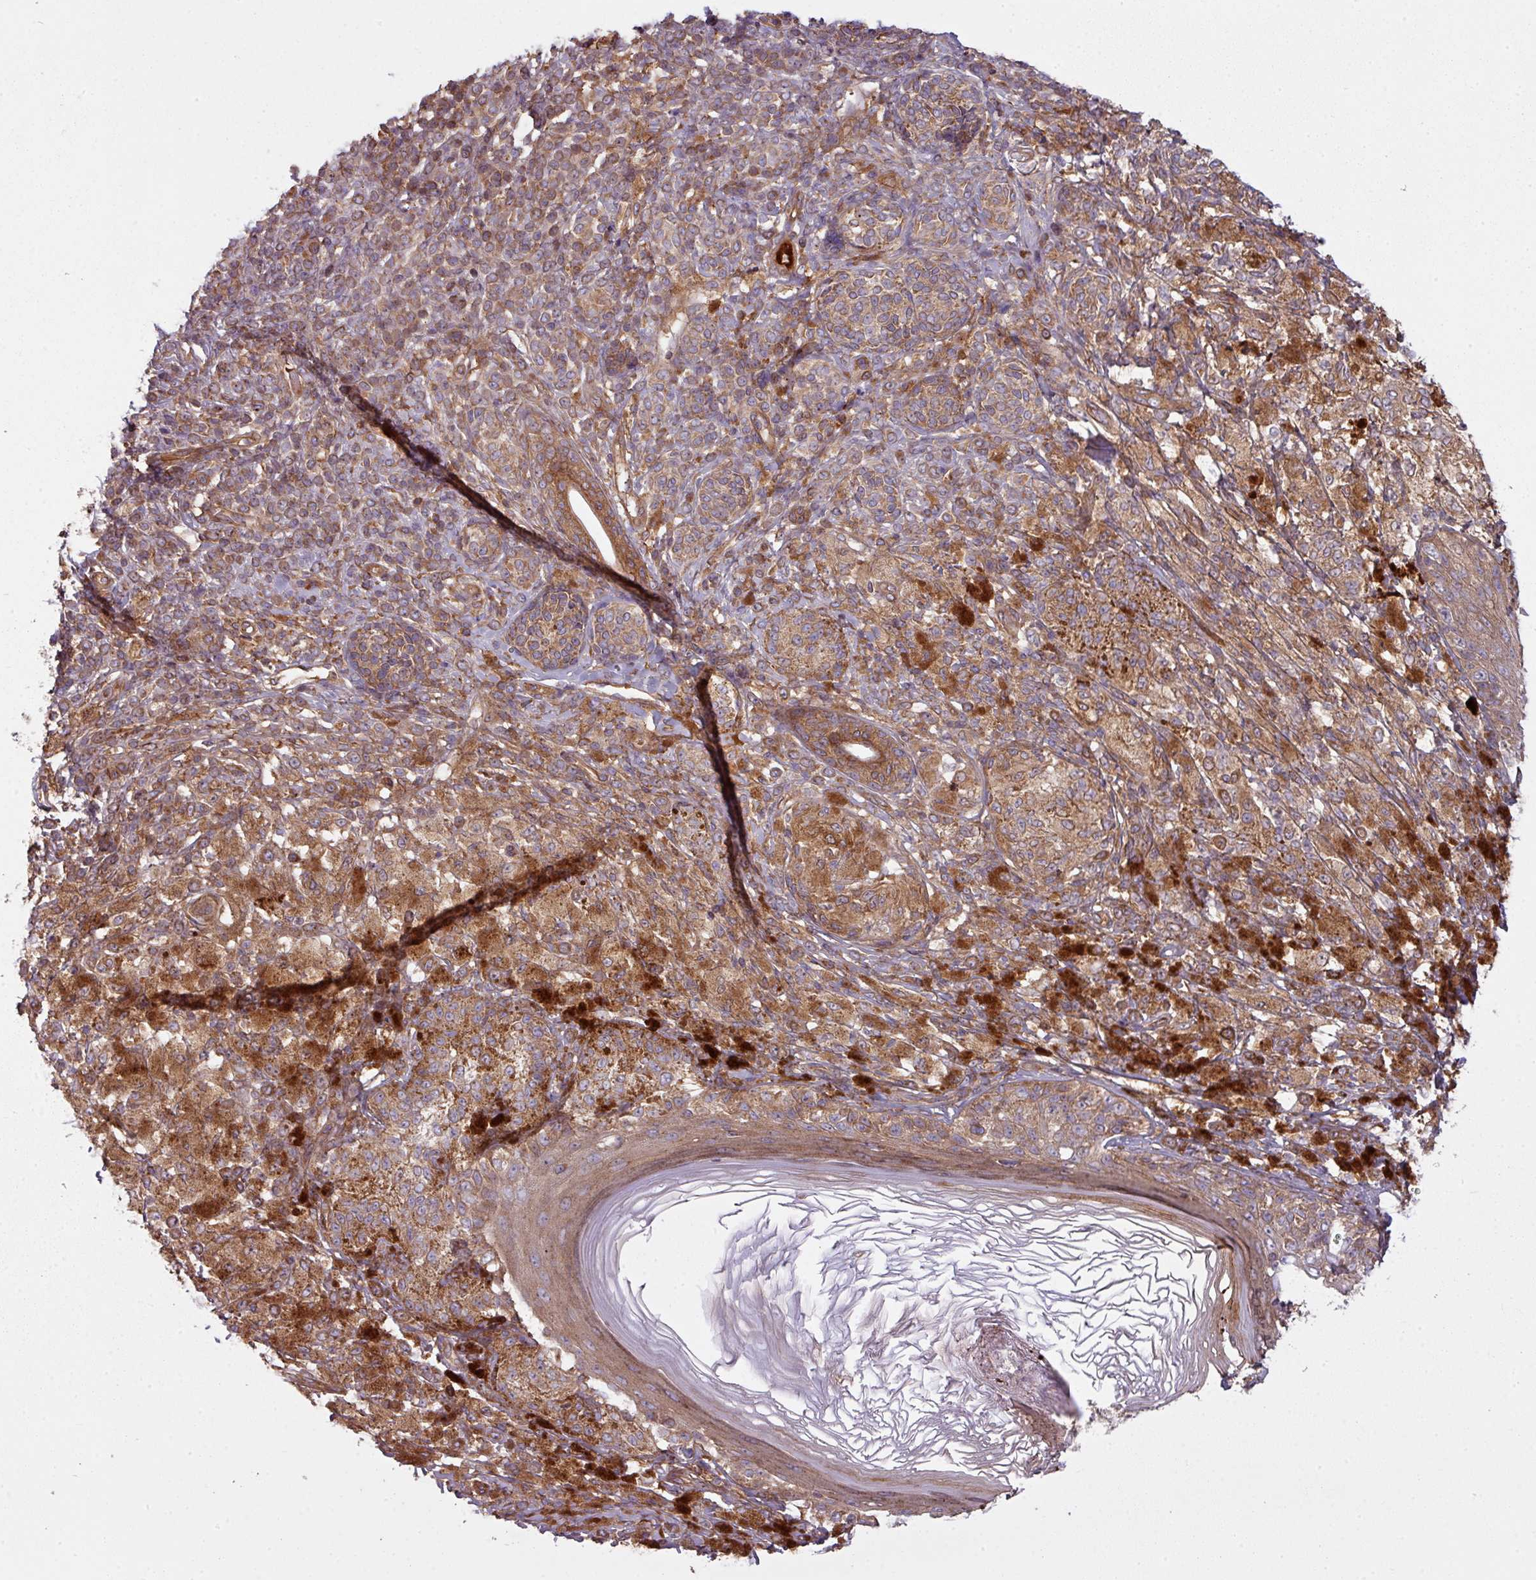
{"staining": {"intensity": "moderate", "quantity": ">75%", "location": "cytoplasmic/membranous"}, "tissue": "melanoma", "cell_type": "Tumor cells", "image_type": "cancer", "snomed": [{"axis": "morphology", "description": "Malignant melanoma, NOS"}, {"axis": "topography", "description": "Skin"}], "caption": "About >75% of tumor cells in human malignant melanoma display moderate cytoplasmic/membranous protein expression as visualized by brown immunohistochemical staining.", "gene": "SNRNP25", "patient": {"sex": "male", "age": 42}}